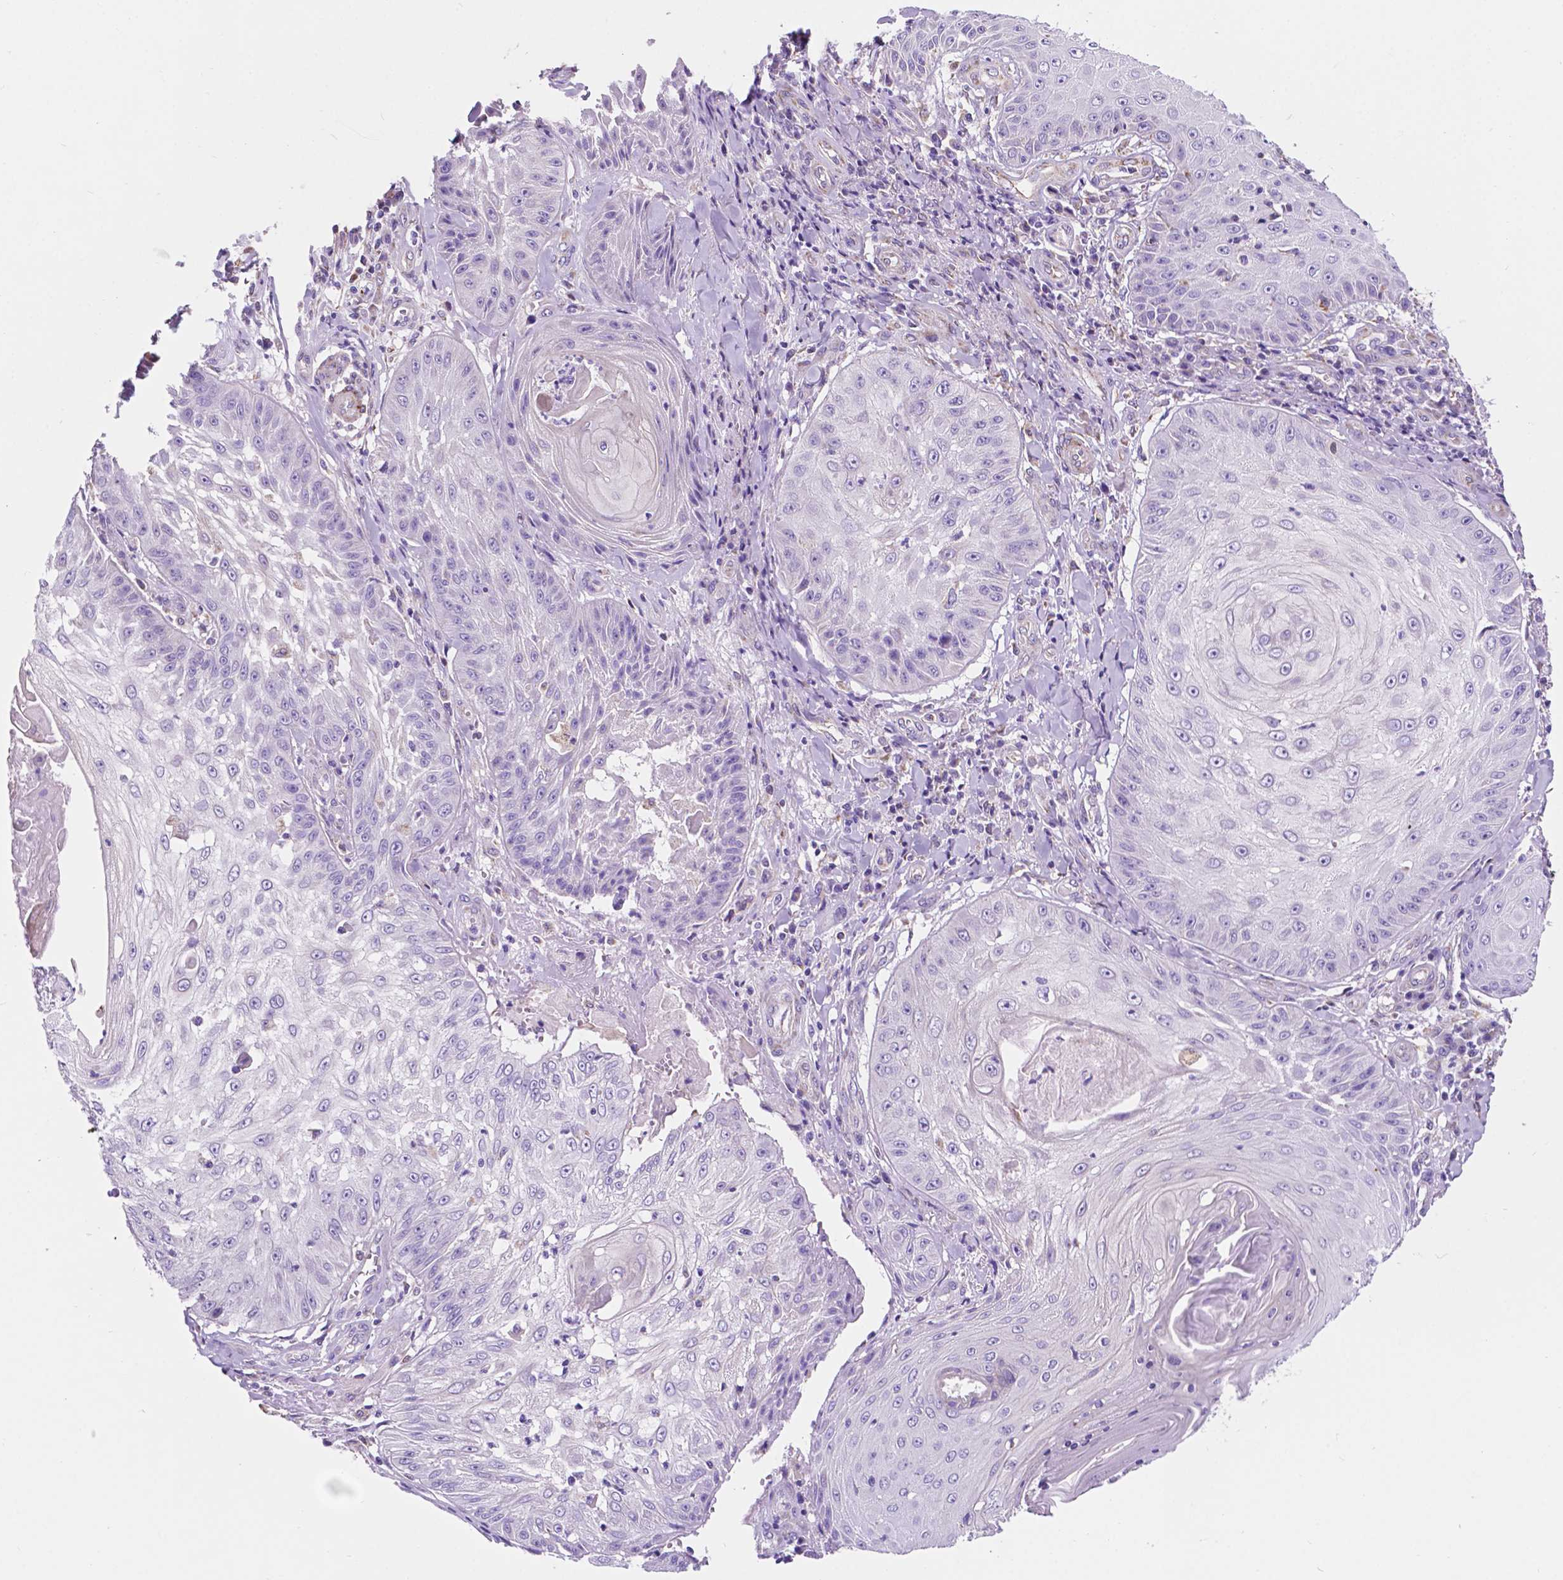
{"staining": {"intensity": "negative", "quantity": "none", "location": "none"}, "tissue": "skin cancer", "cell_type": "Tumor cells", "image_type": "cancer", "snomed": [{"axis": "morphology", "description": "Squamous cell carcinoma, NOS"}, {"axis": "topography", "description": "Skin"}], "caption": "A high-resolution image shows immunohistochemistry (IHC) staining of skin cancer, which exhibits no significant staining in tumor cells.", "gene": "TRPV5", "patient": {"sex": "male", "age": 70}}